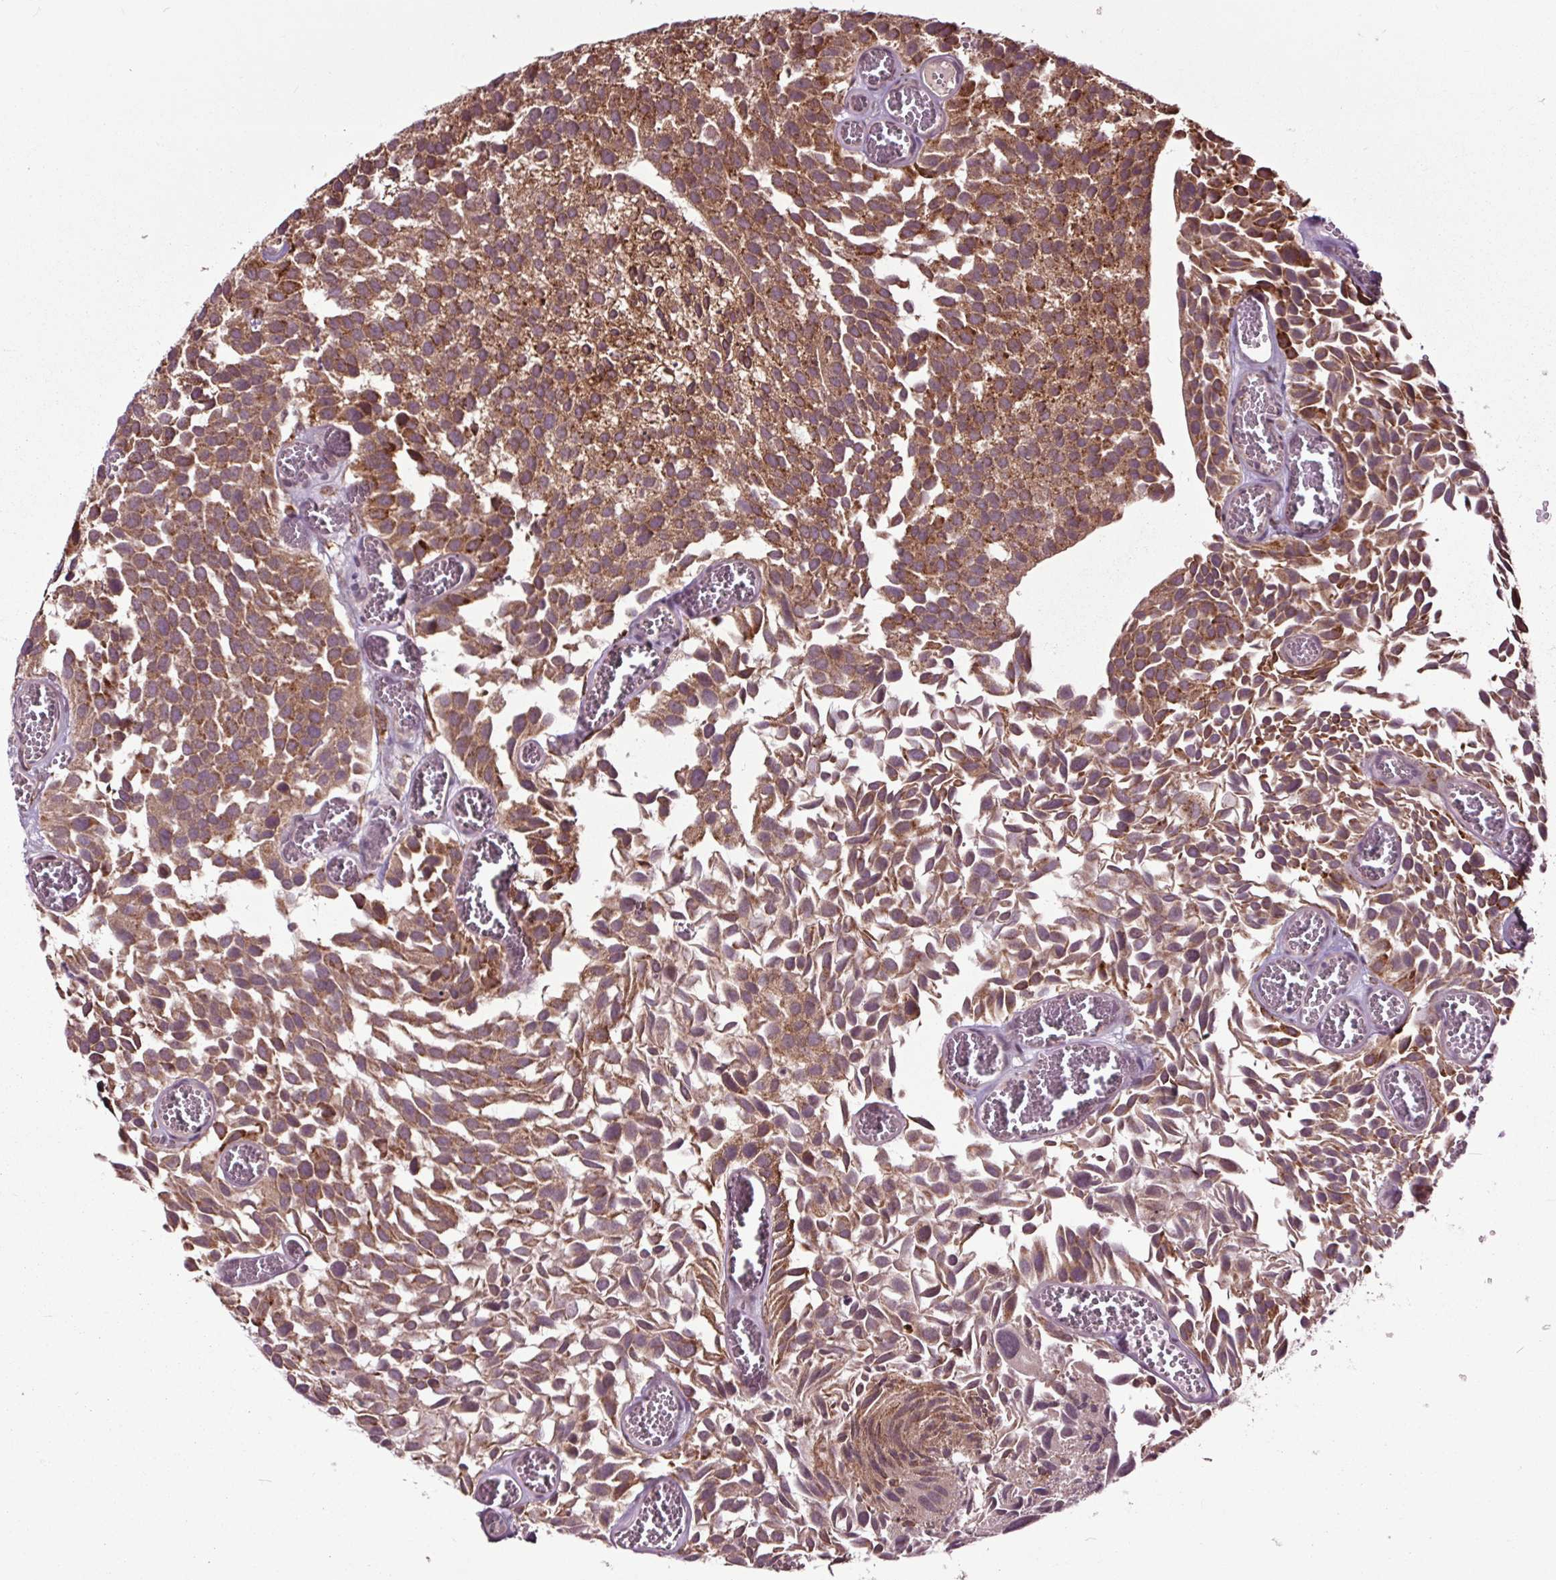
{"staining": {"intensity": "moderate", "quantity": ">75%", "location": "cytoplasmic/membranous"}, "tissue": "urothelial cancer", "cell_type": "Tumor cells", "image_type": "cancer", "snomed": [{"axis": "morphology", "description": "Urothelial carcinoma, Low grade"}, {"axis": "topography", "description": "Urinary bladder"}], "caption": "Immunohistochemistry (IHC) of human urothelial carcinoma (low-grade) reveals medium levels of moderate cytoplasmic/membranous positivity in about >75% of tumor cells. The protein is shown in brown color, while the nuclei are stained blue.", "gene": "HAUS5", "patient": {"sex": "female", "age": 69}}